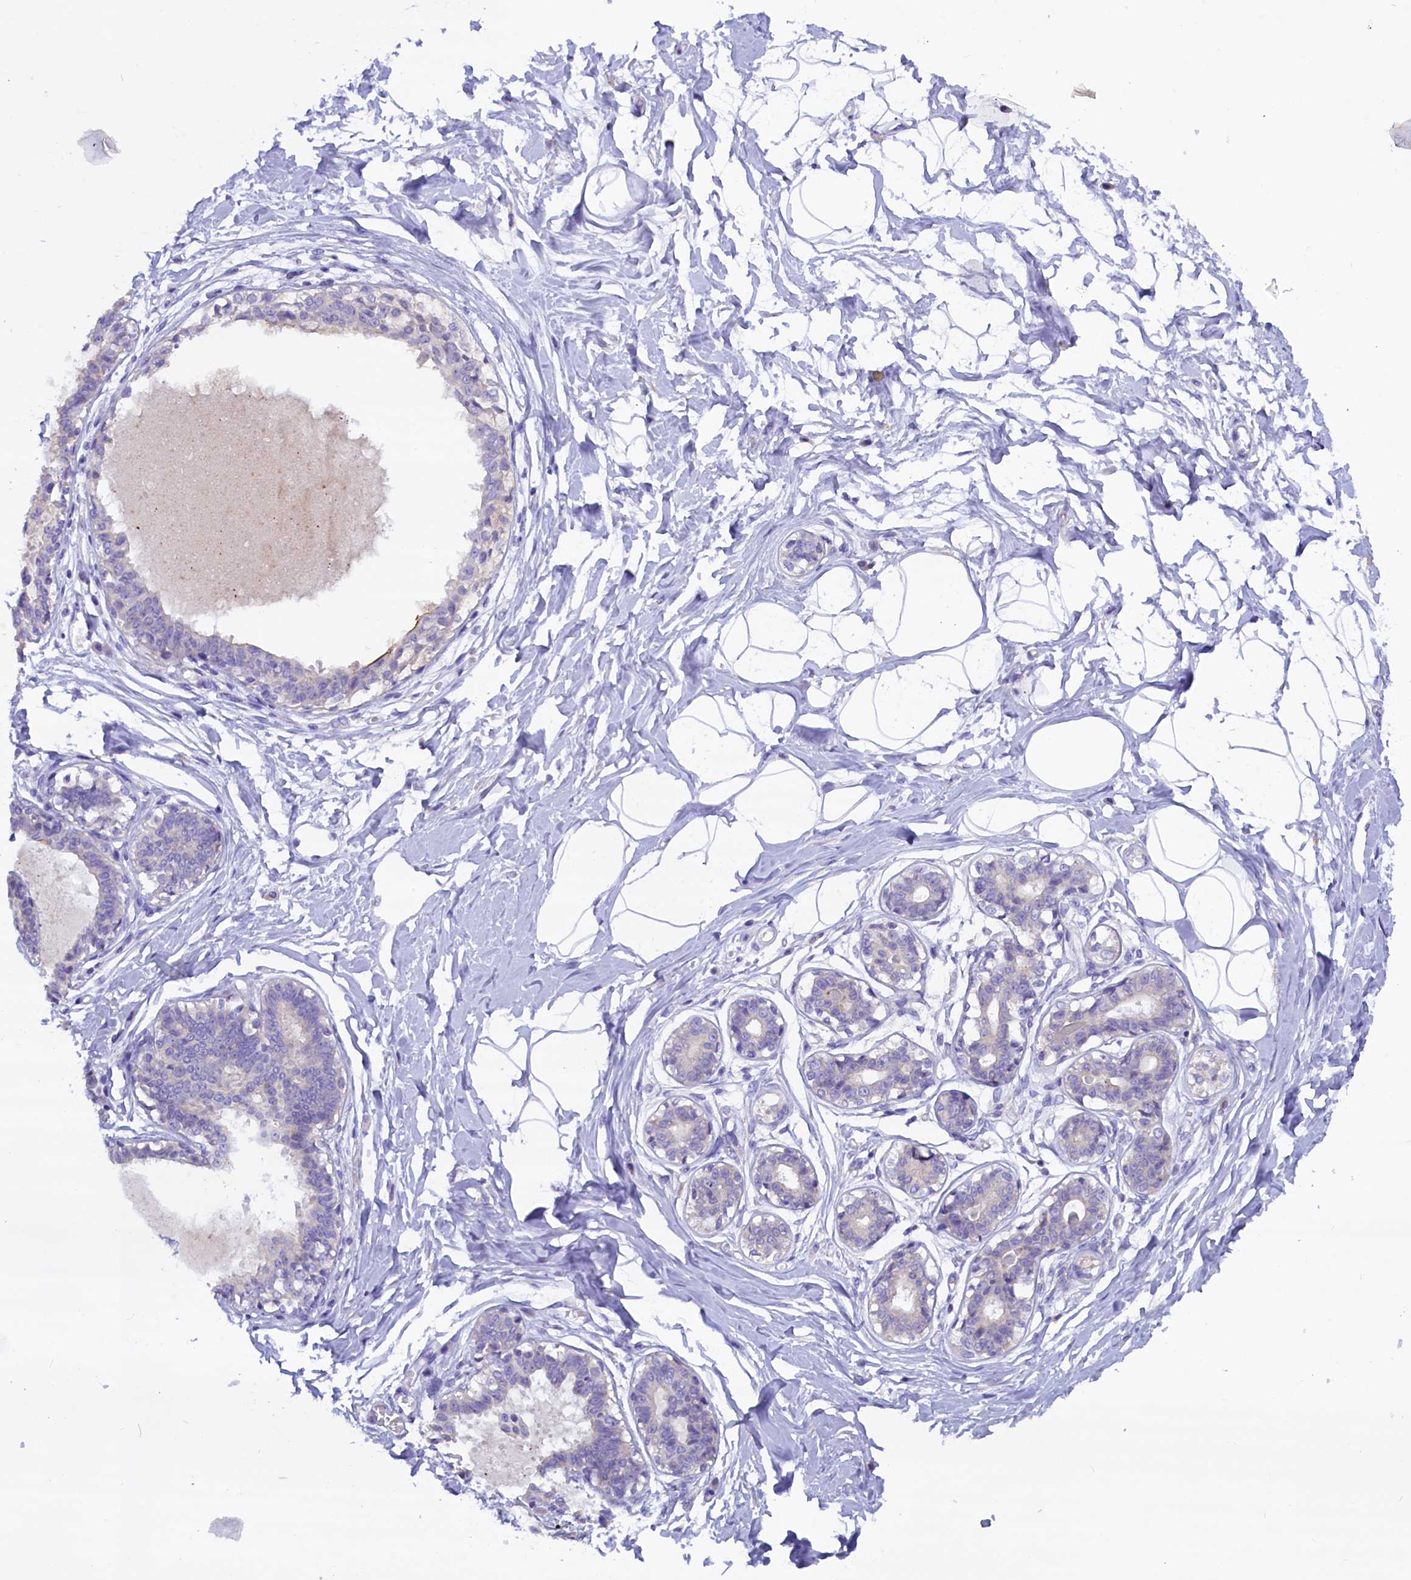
{"staining": {"intensity": "negative", "quantity": "none", "location": "none"}, "tissue": "breast", "cell_type": "Adipocytes", "image_type": "normal", "snomed": [{"axis": "morphology", "description": "Normal tissue, NOS"}, {"axis": "topography", "description": "Breast"}], "caption": "Adipocytes are negative for protein expression in benign human breast. (DAB (3,3'-diaminobenzidine) immunohistochemistry (IHC) with hematoxylin counter stain).", "gene": "RTTN", "patient": {"sex": "female", "age": 45}}